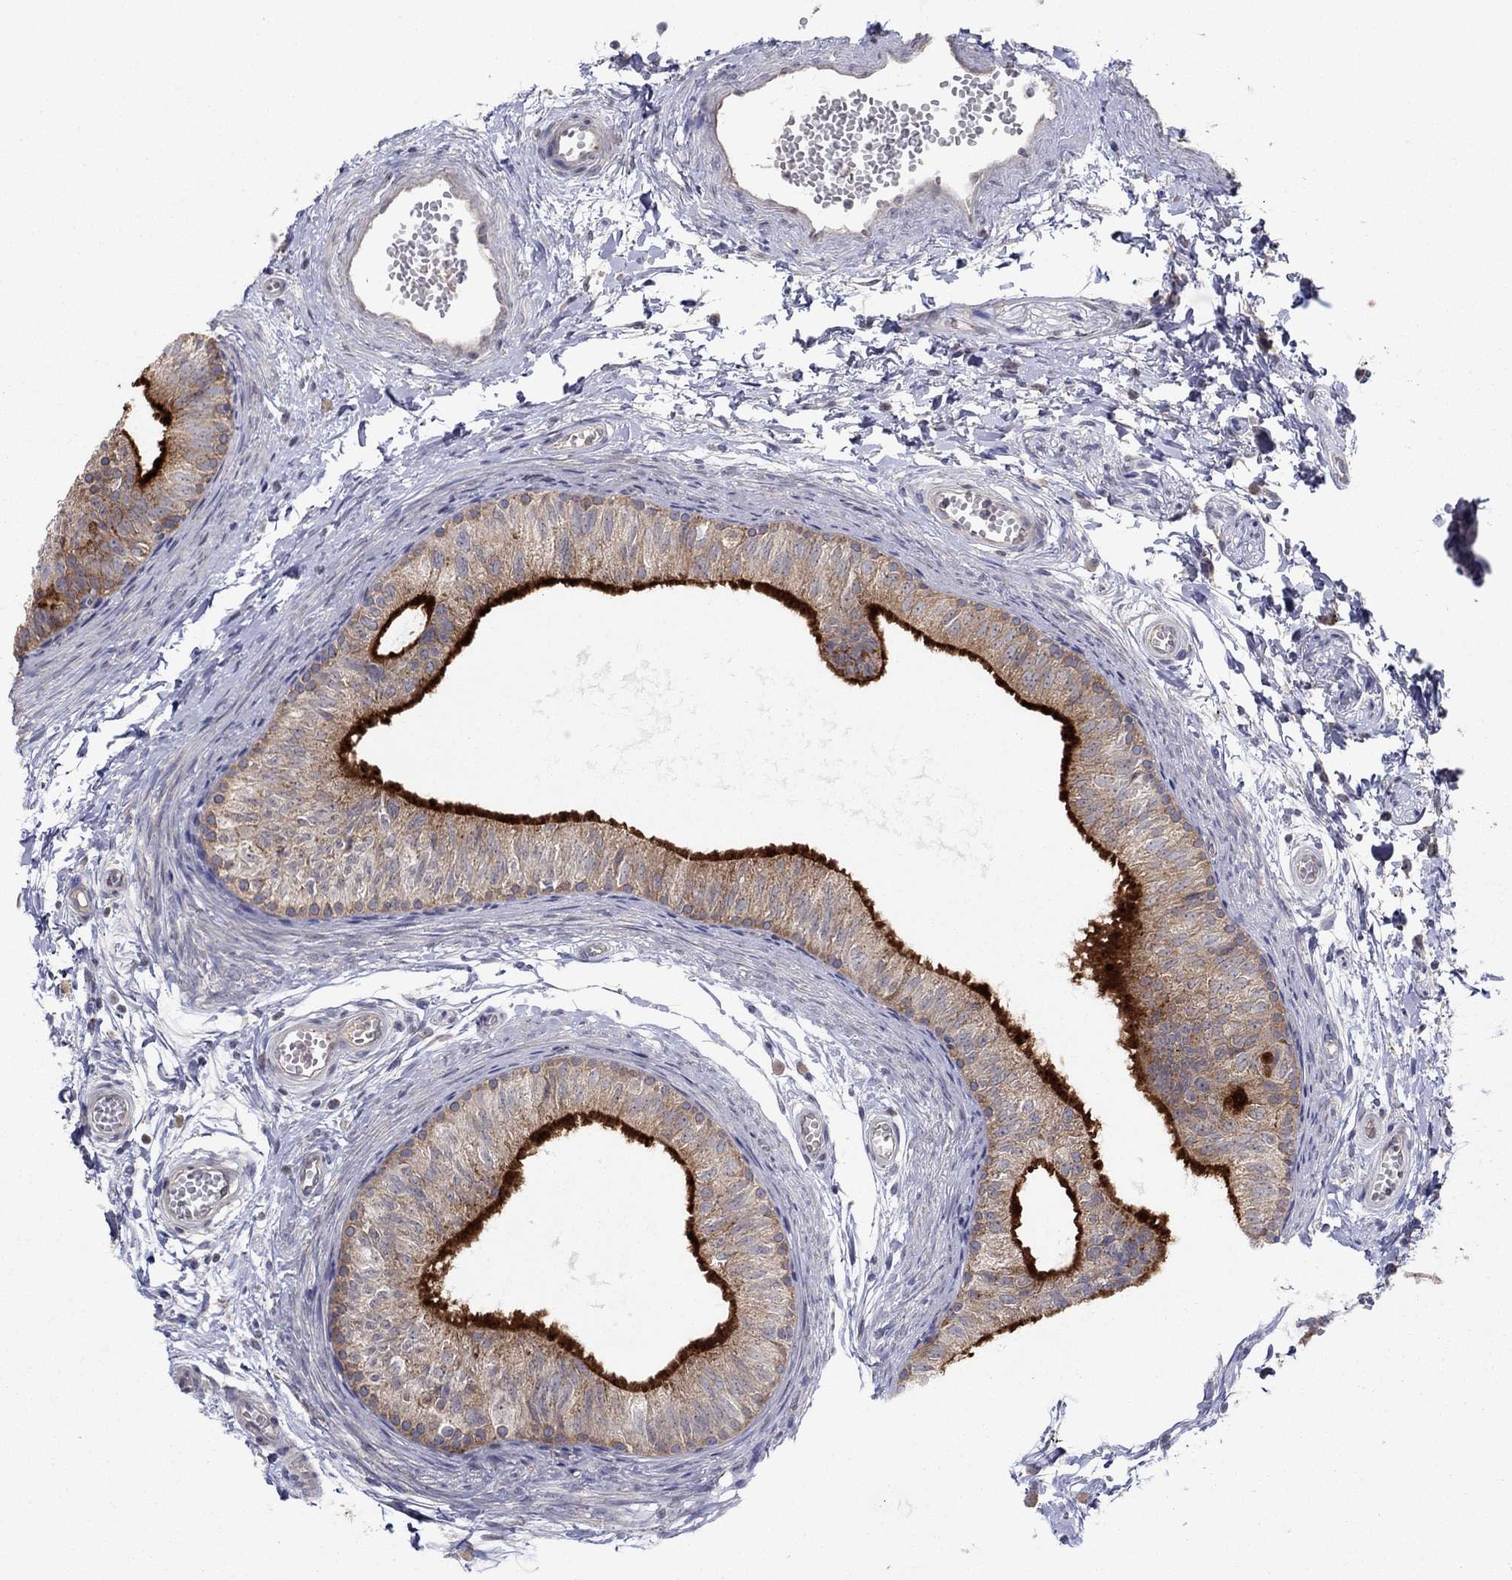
{"staining": {"intensity": "strong", "quantity": ">75%", "location": "cytoplasmic/membranous"}, "tissue": "epididymis", "cell_type": "Glandular cells", "image_type": "normal", "snomed": [{"axis": "morphology", "description": "Normal tissue, NOS"}, {"axis": "topography", "description": "Epididymis"}], "caption": "Immunohistochemistry image of unremarkable epididymis: epididymis stained using IHC demonstrates high levels of strong protein expression localized specifically in the cytoplasmic/membranous of glandular cells, appearing as a cytoplasmic/membranous brown color.", "gene": "CRACDL", "patient": {"sex": "male", "age": 22}}